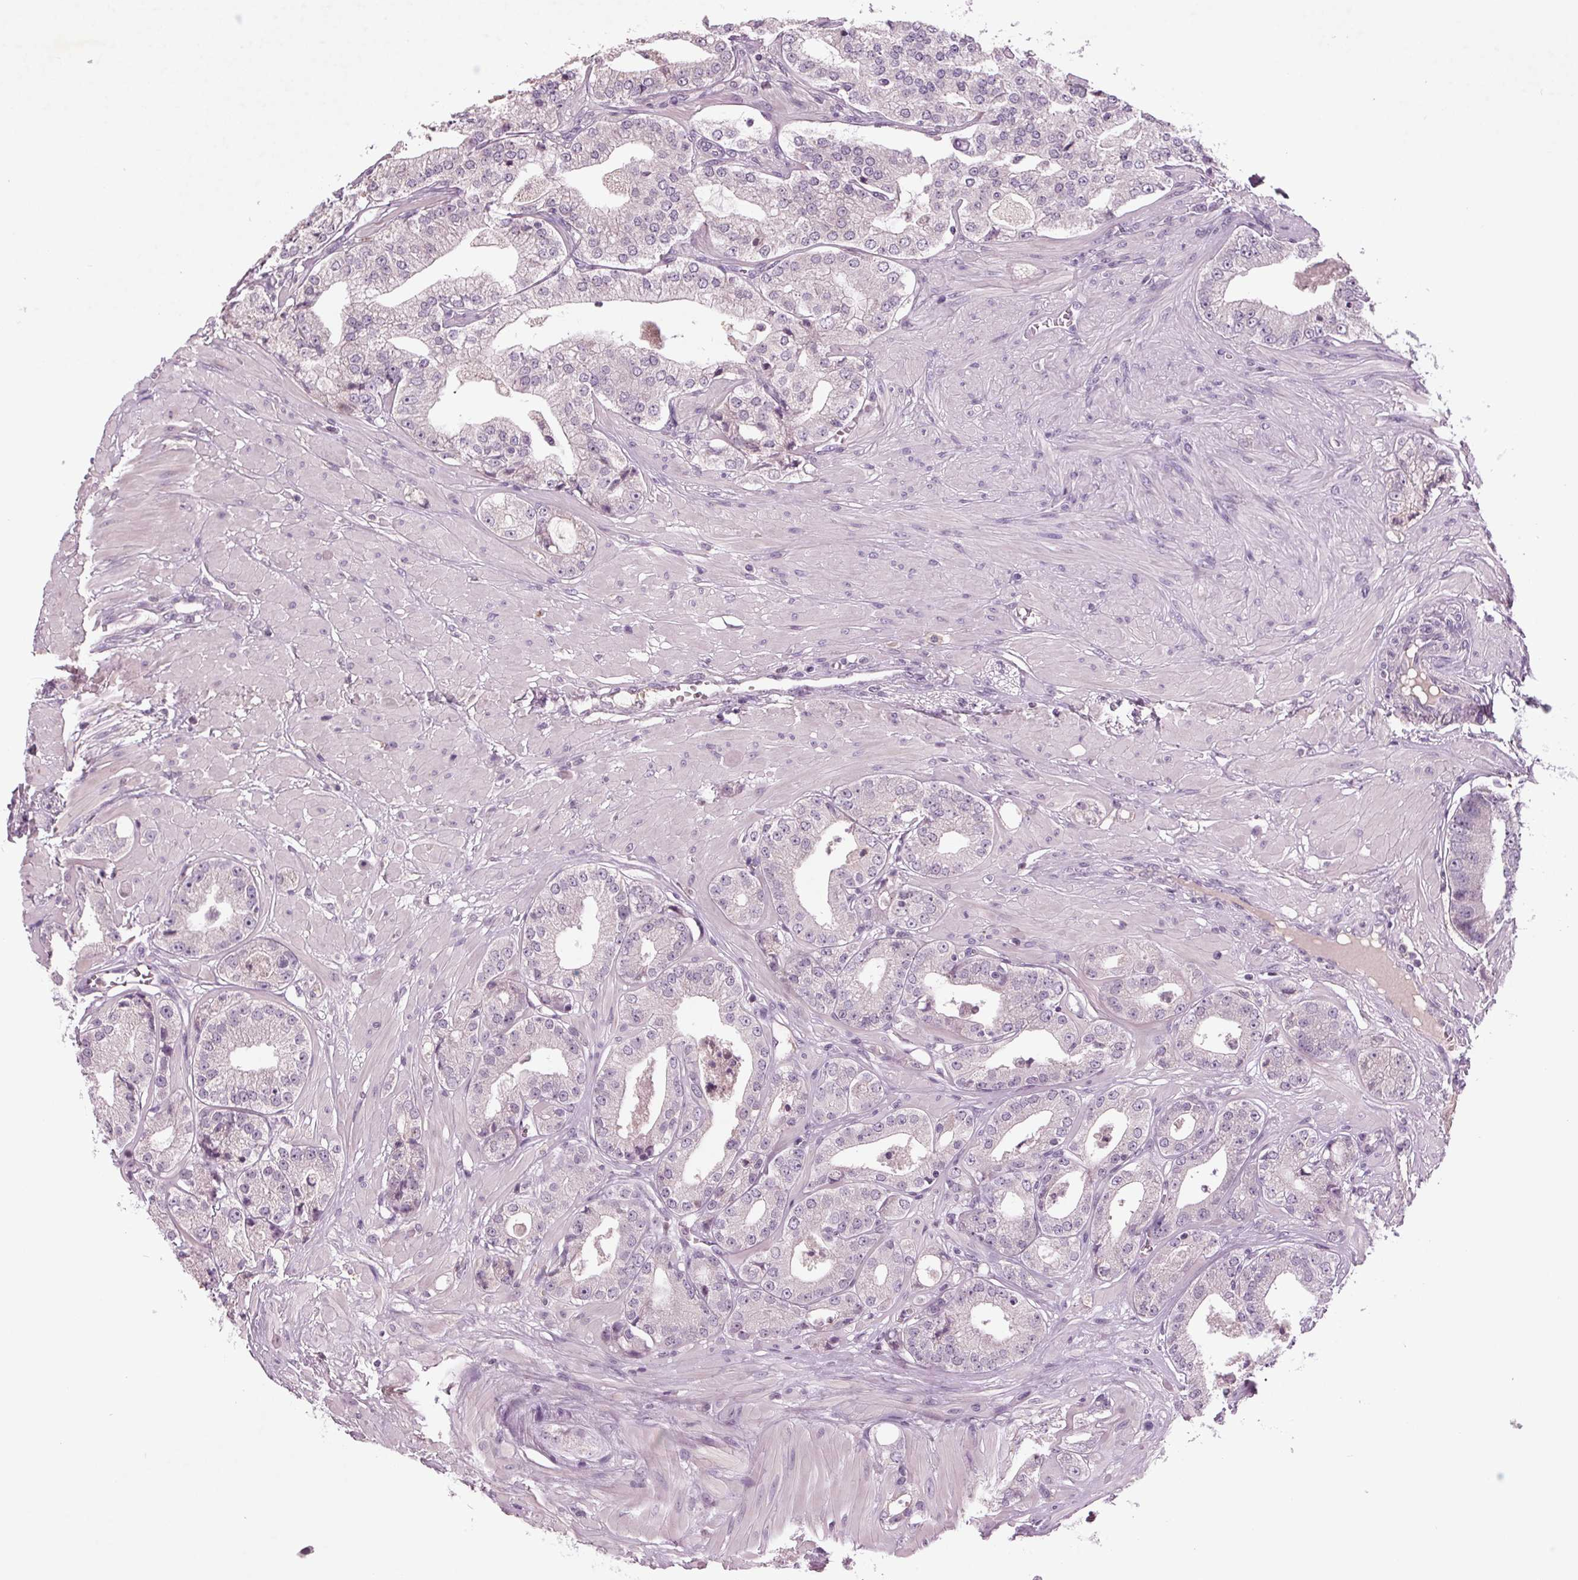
{"staining": {"intensity": "negative", "quantity": "none", "location": "none"}, "tissue": "prostate cancer", "cell_type": "Tumor cells", "image_type": "cancer", "snomed": [{"axis": "morphology", "description": "Adenocarcinoma, Low grade"}, {"axis": "topography", "description": "Prostate"}], "caption": "Immunohistochemical staining of human prostate cancer exhibits no significant expression in tumor cells. (DAB (3,3'-diaminobenzidine) IHC with hematoxylin counter stain).", "gene": "BHLHE22", "patient": {"sex": "male", "age": 60}}